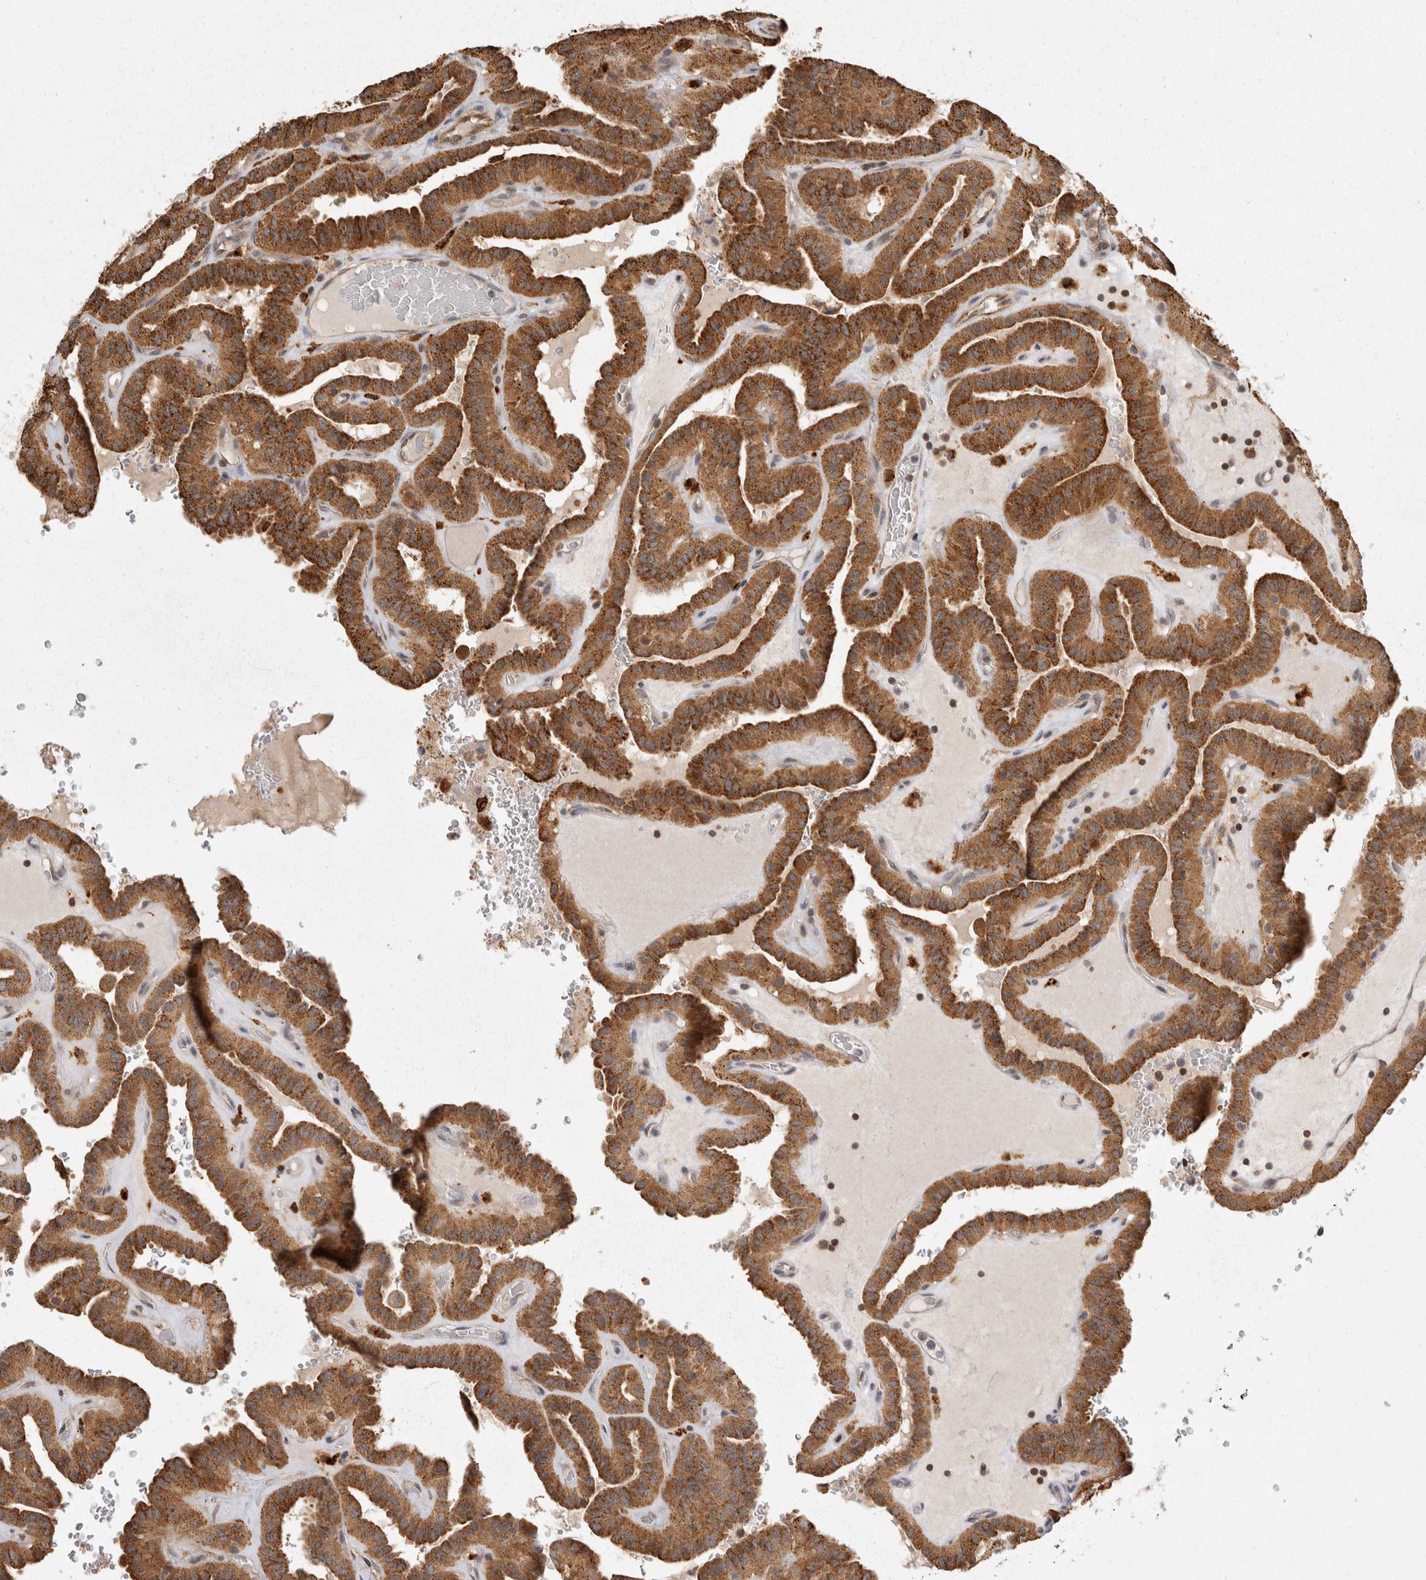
{"staining": {"intensity": "strong", "quantity": ">75%", "location": "cytoplasmic/membranous"}, "tissue": "thyroid cancer", "cell_type": "Tumor cells", "image_type": "cancer", "snomed": [{"axis": "morphology", "description": "Papillary adenocarcinoma, NOS"}, {"axis": "topography", "description": "Thyroid gland"}], "caption": "High-magnification brightfield microscopy of thyroid cancer (papillary adenocarcinoma) stained with DAB (3,3'-diaminobenzidine) (brown) and counterstained with hematoxylin (blue). tumor cells exhibit strong cytoplasmic/membranous positivity is present in about>75% of cells. (brown staining indicates protein expression, while blue staining denotes nuclei).", "gene": "ACAT2", "patient": {"sex": "male", "age": 77}}